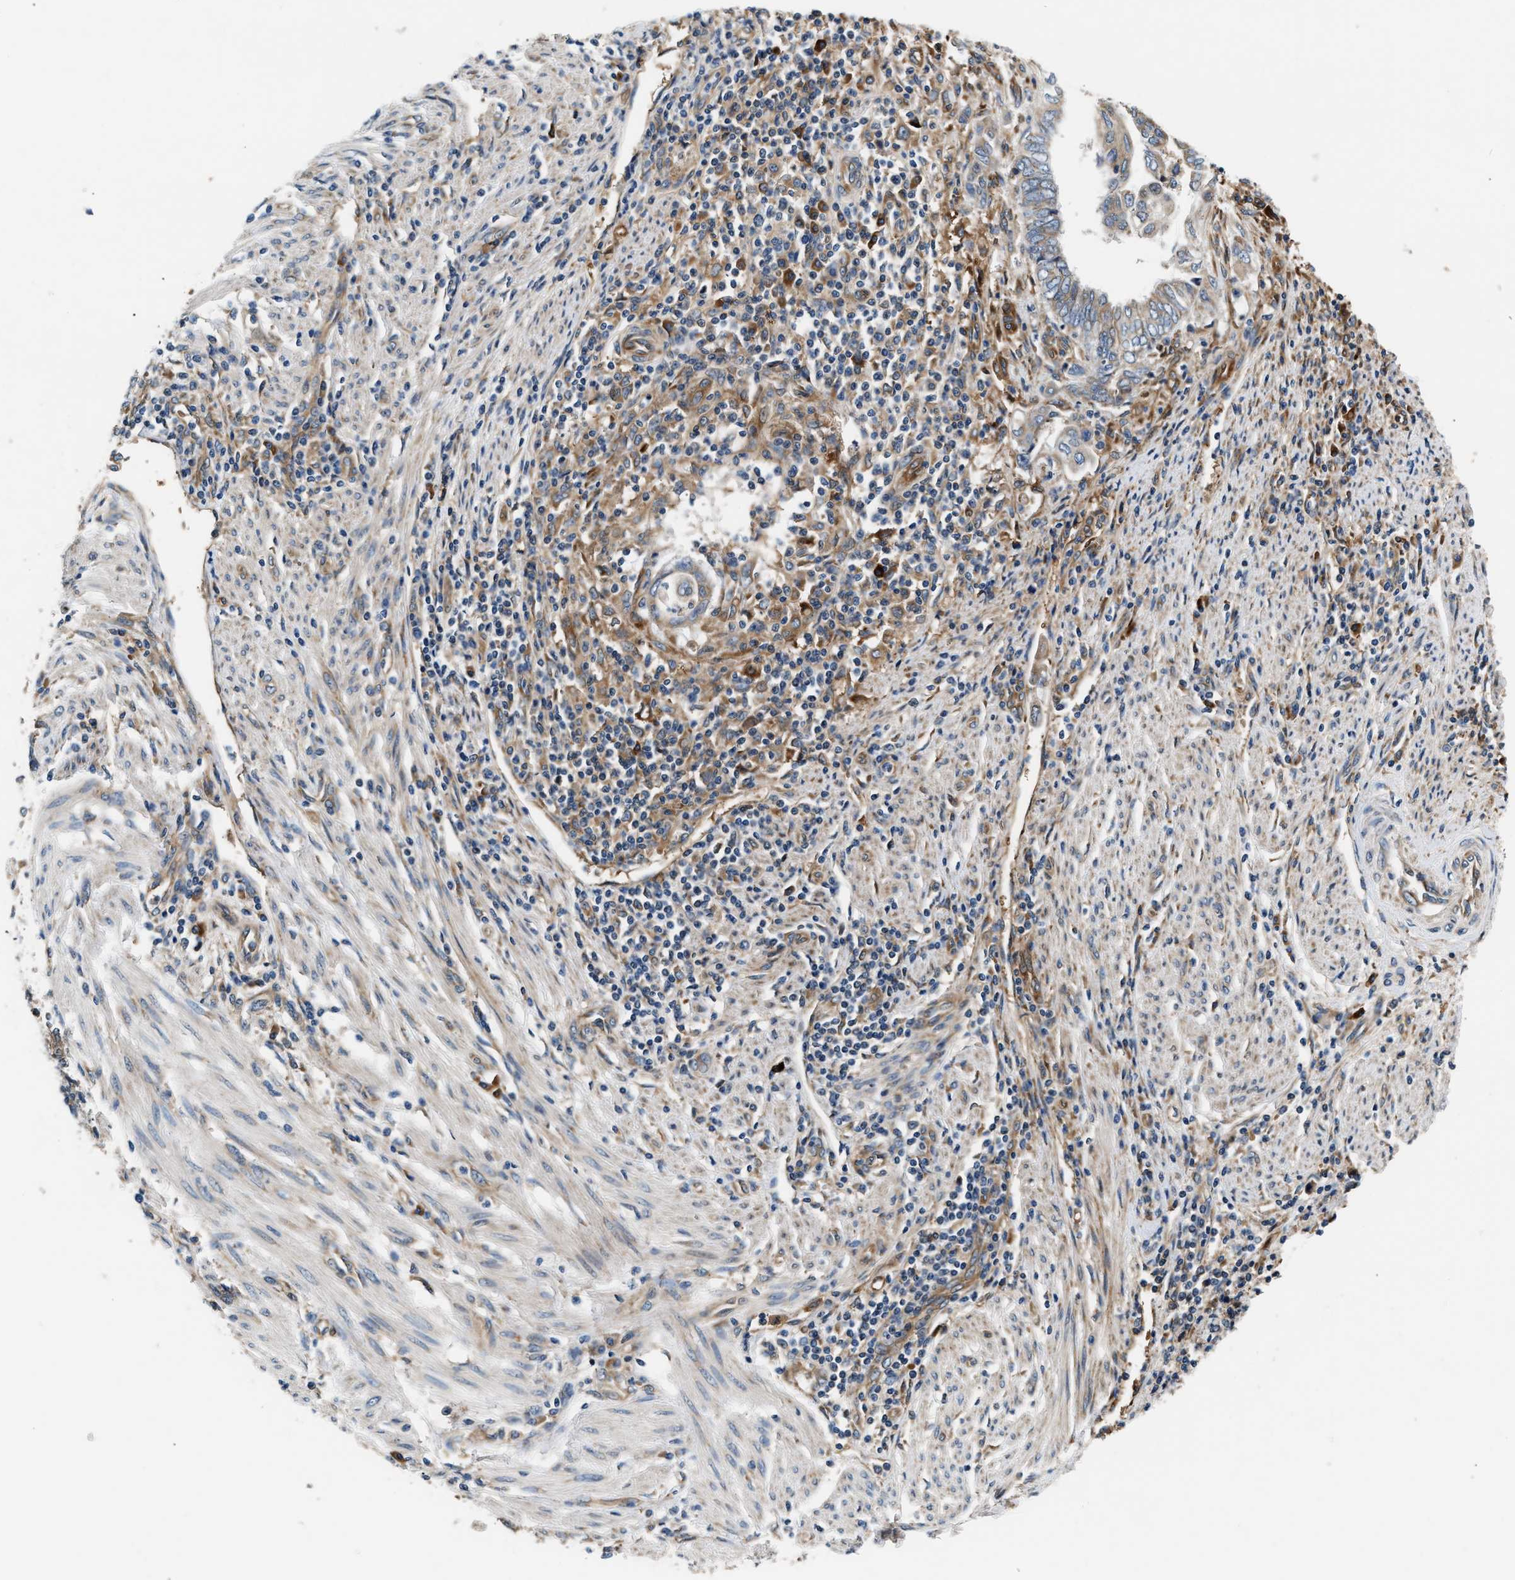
{"staining": {"intensity": "weak", "quantity": "<25%", "location": "cytoplasmic/membranous"}, "tissue": "endometrial cancer", "cell_type": "Tumor cells", "image_type": "cancer", "snomed": [{"axis": "morphology", "description": "Adenocarcinoma, NOS"}, {"axis": "topography", "description": "Uterus"}, {"axis": "topography", "description": "Endometrium"}], "caption": "Immunohistochemical staining of human adenocarcinoma (endometrial) exhibits no significant expression in tumor cells.", "gene": "IFT74", "patient": {"sex": "female", "age": 70}}